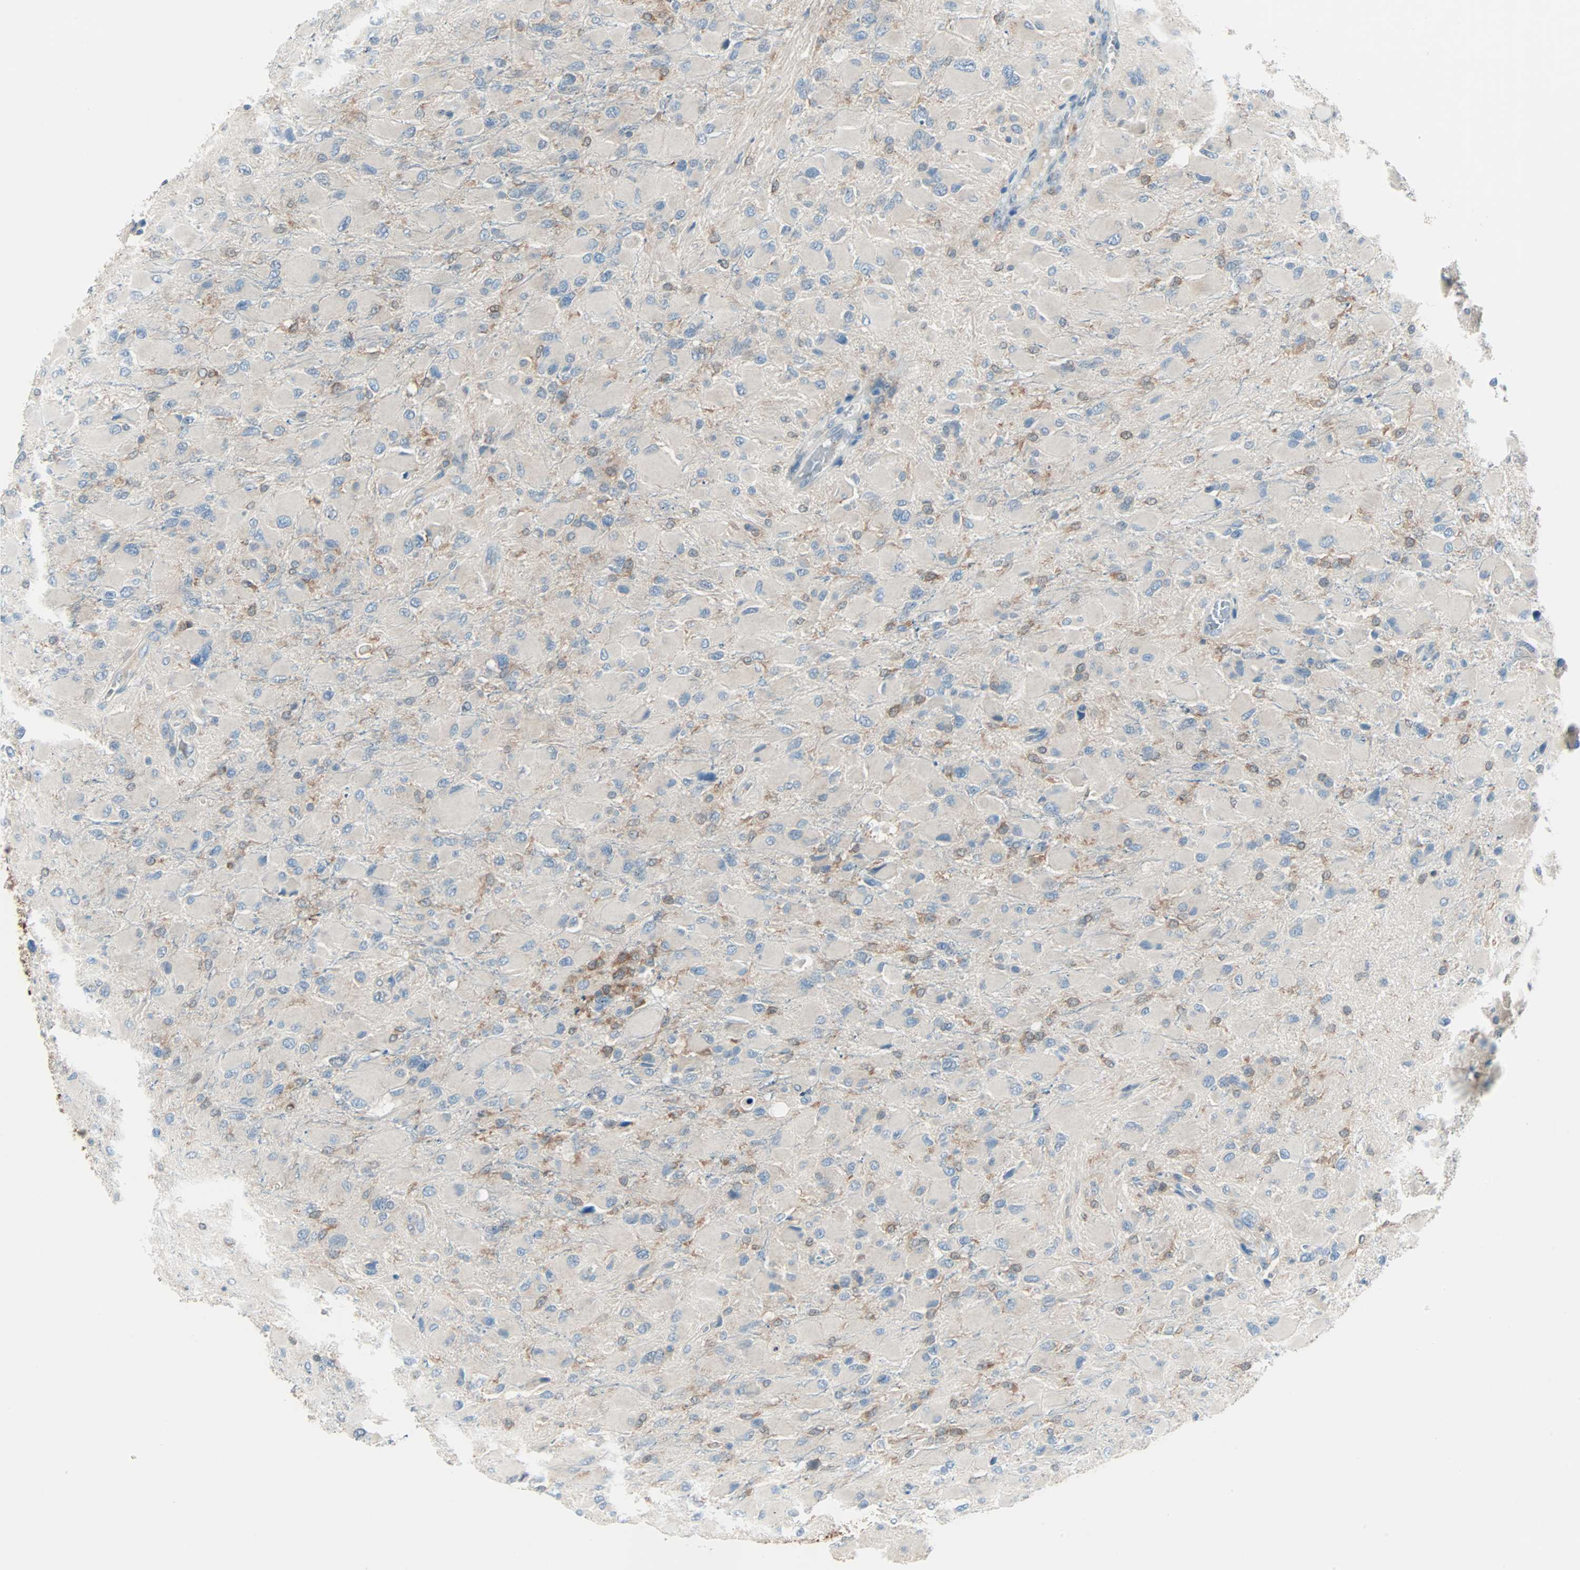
{"staining": {"intensity": "moderate", "quantity": "25%-75%", "location": "cytoplasmic/membranous"}, "tissue": "glioma", "cell_type": "Tumor cells", "image_type": "cancer", "snomed": [{"axis": "morphology", "description": "Glioma, malignant, High grade"}, {"axis": "topography", "description": "Cerebral cortex"}], "caption": "Approximately 25%-75% of tumor cells in human glioma display moderate cytoplasmic/membranous protein positivity as visualized by brown immunohistochemical staining.", "gene": "SMIM8", "patient": {"sex": "female", "age": 36}}